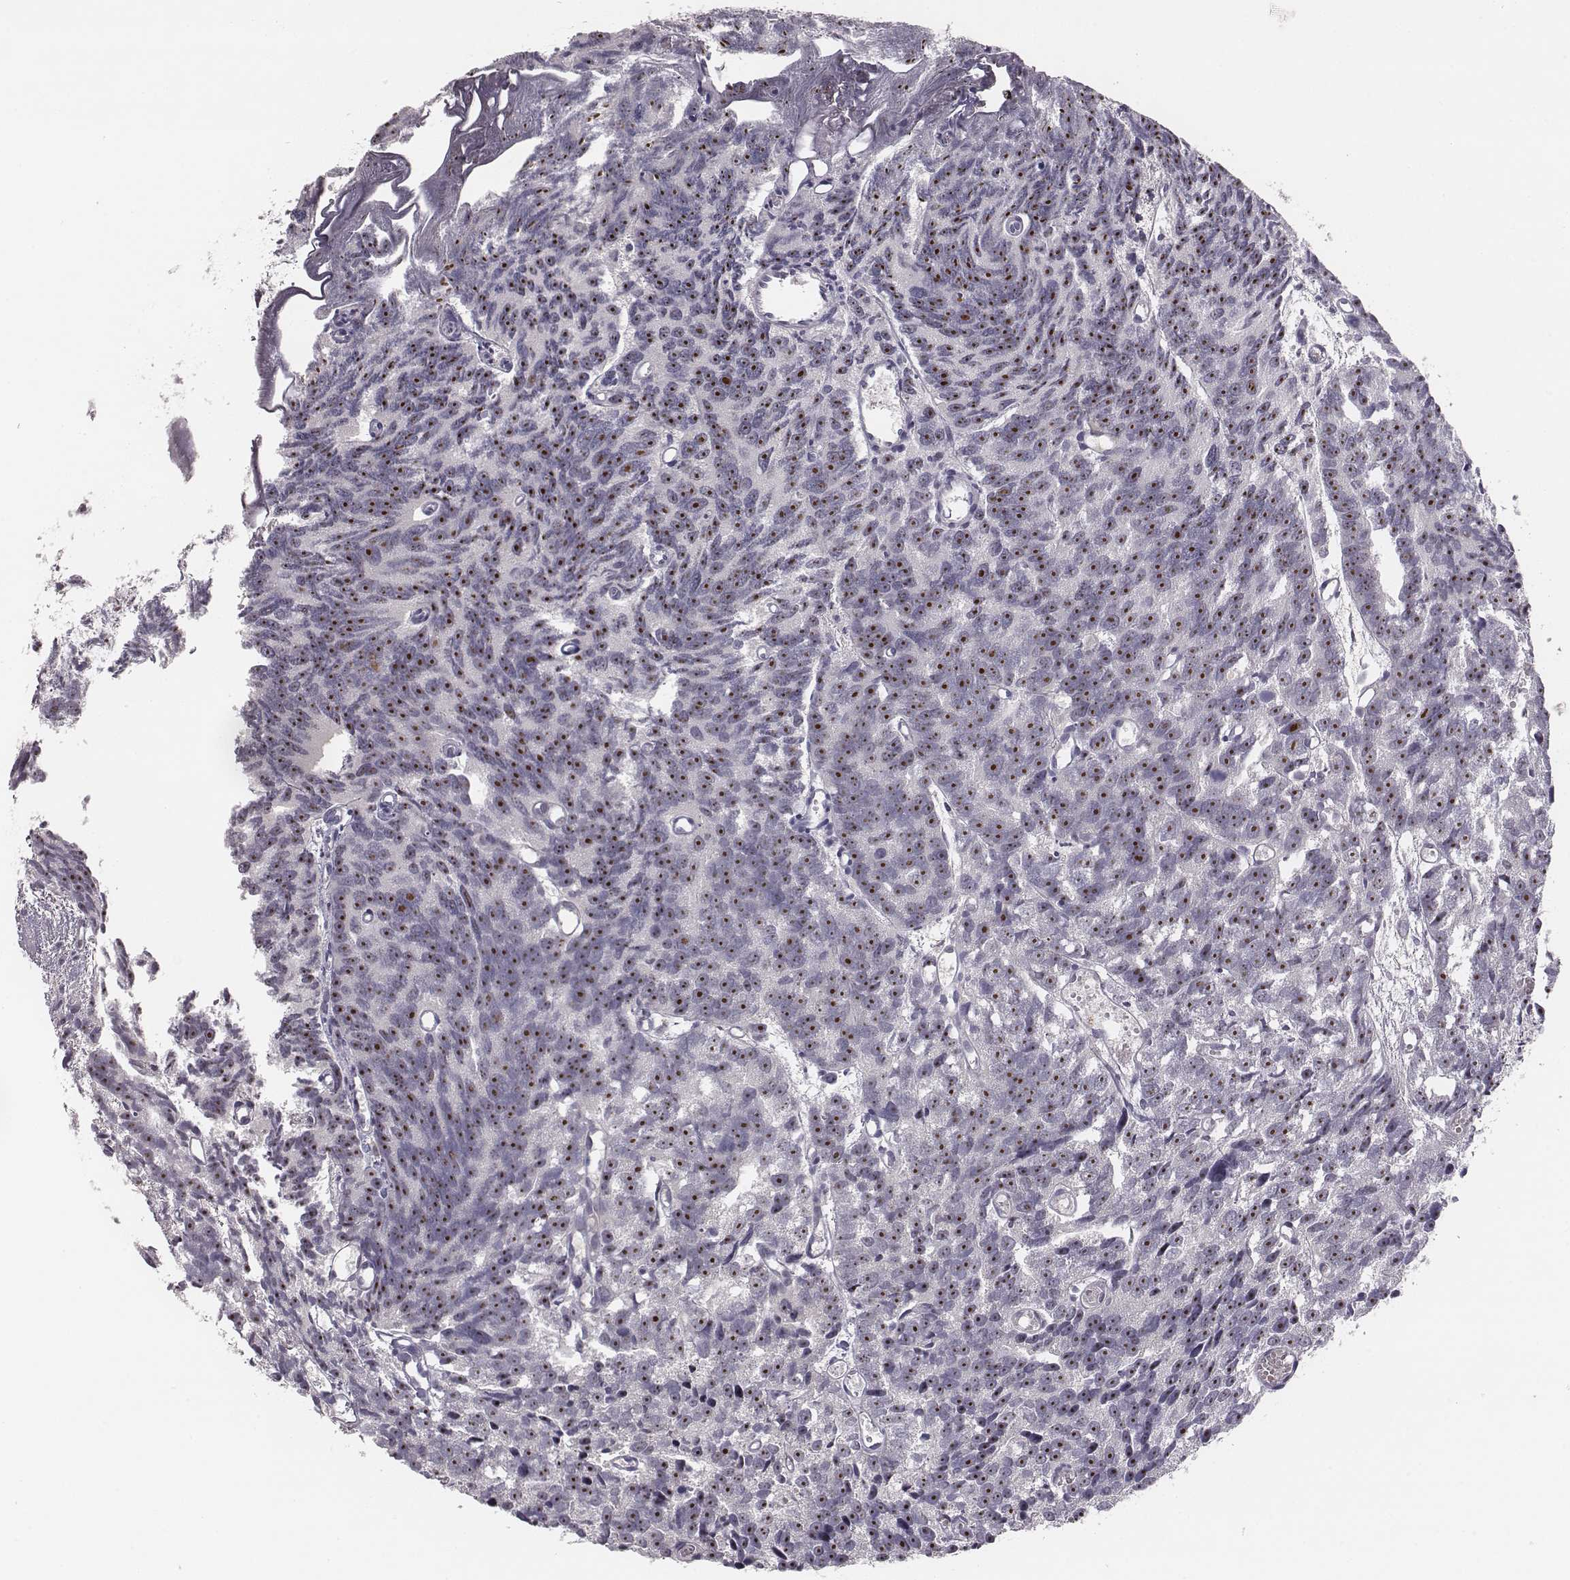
{"staining": {"intensity": "strong", "quantity": ">75%", "location": "nuclear"}, "tissue": "prostate cancer", "cell_type": "Tumor cells", "image_type": "cancer", "snomed": [{"axis": "morphology", "description": "Adenocarcinoma, High grade"}, {"axis": "topography", "description": "Prostate"}], "caption": "Strong nuclear staining for a protein is appreciated in about >75% of tumor cells of prostate cancer (high-grade adenocarcinoma) using IHC.", "gene": "NIFK", "patient": {"sex": "male", "age": 77}}